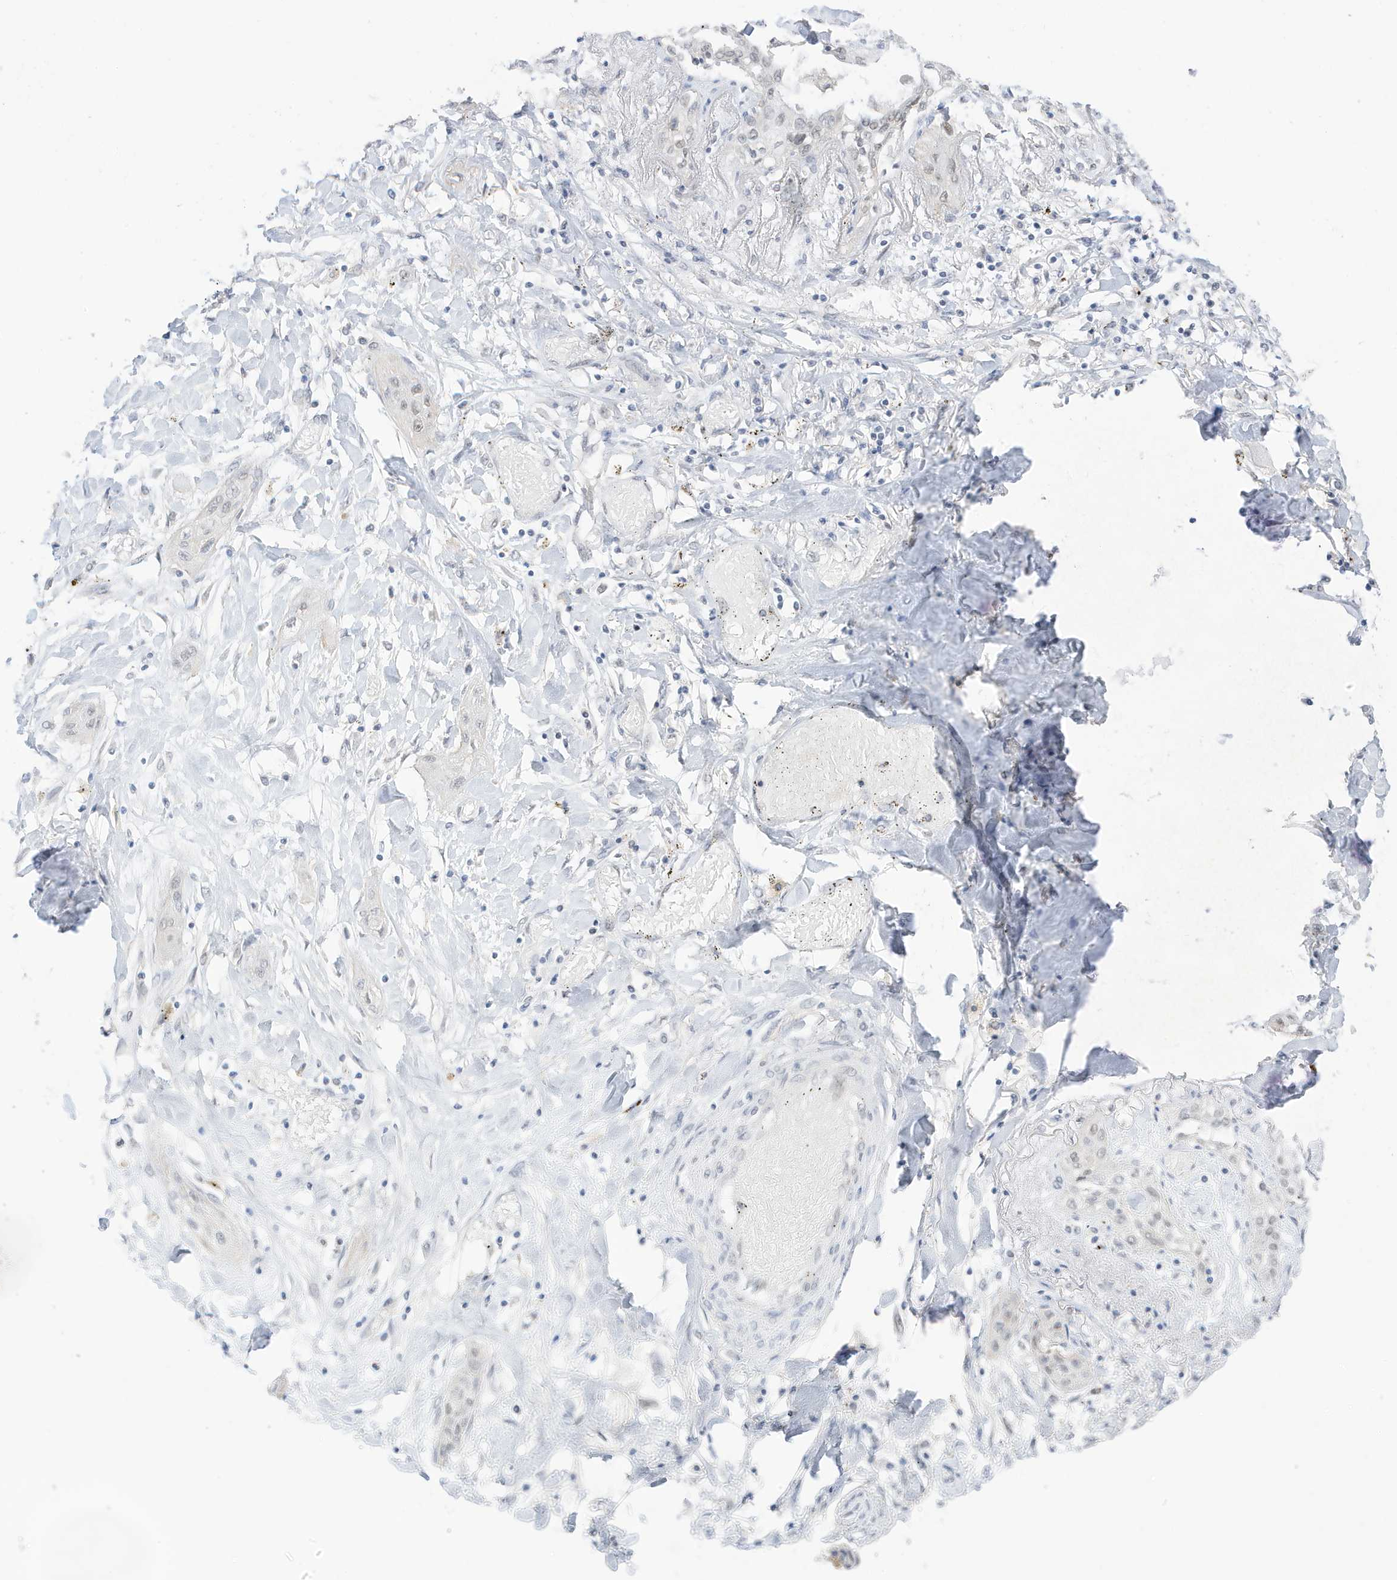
{"staining": {"intensity": "negative", "quantity": "none", "location": "none"}, "tissue": "lung cancer", "cell_type": "Tumor cells", "image_type": "cancer", "snomed": [{"axis": "morphology", "description": "Squamous cell carcinoma, NOS"}, {"axis": "topography", "description": "Lung"}], "caption": "Lung cancer (squamous cell carcinoma) stained for a protein using IHC reveals no expression tumor cells.", "gene": "MSL3", "patient": {"sex": "female", "age": 47}}